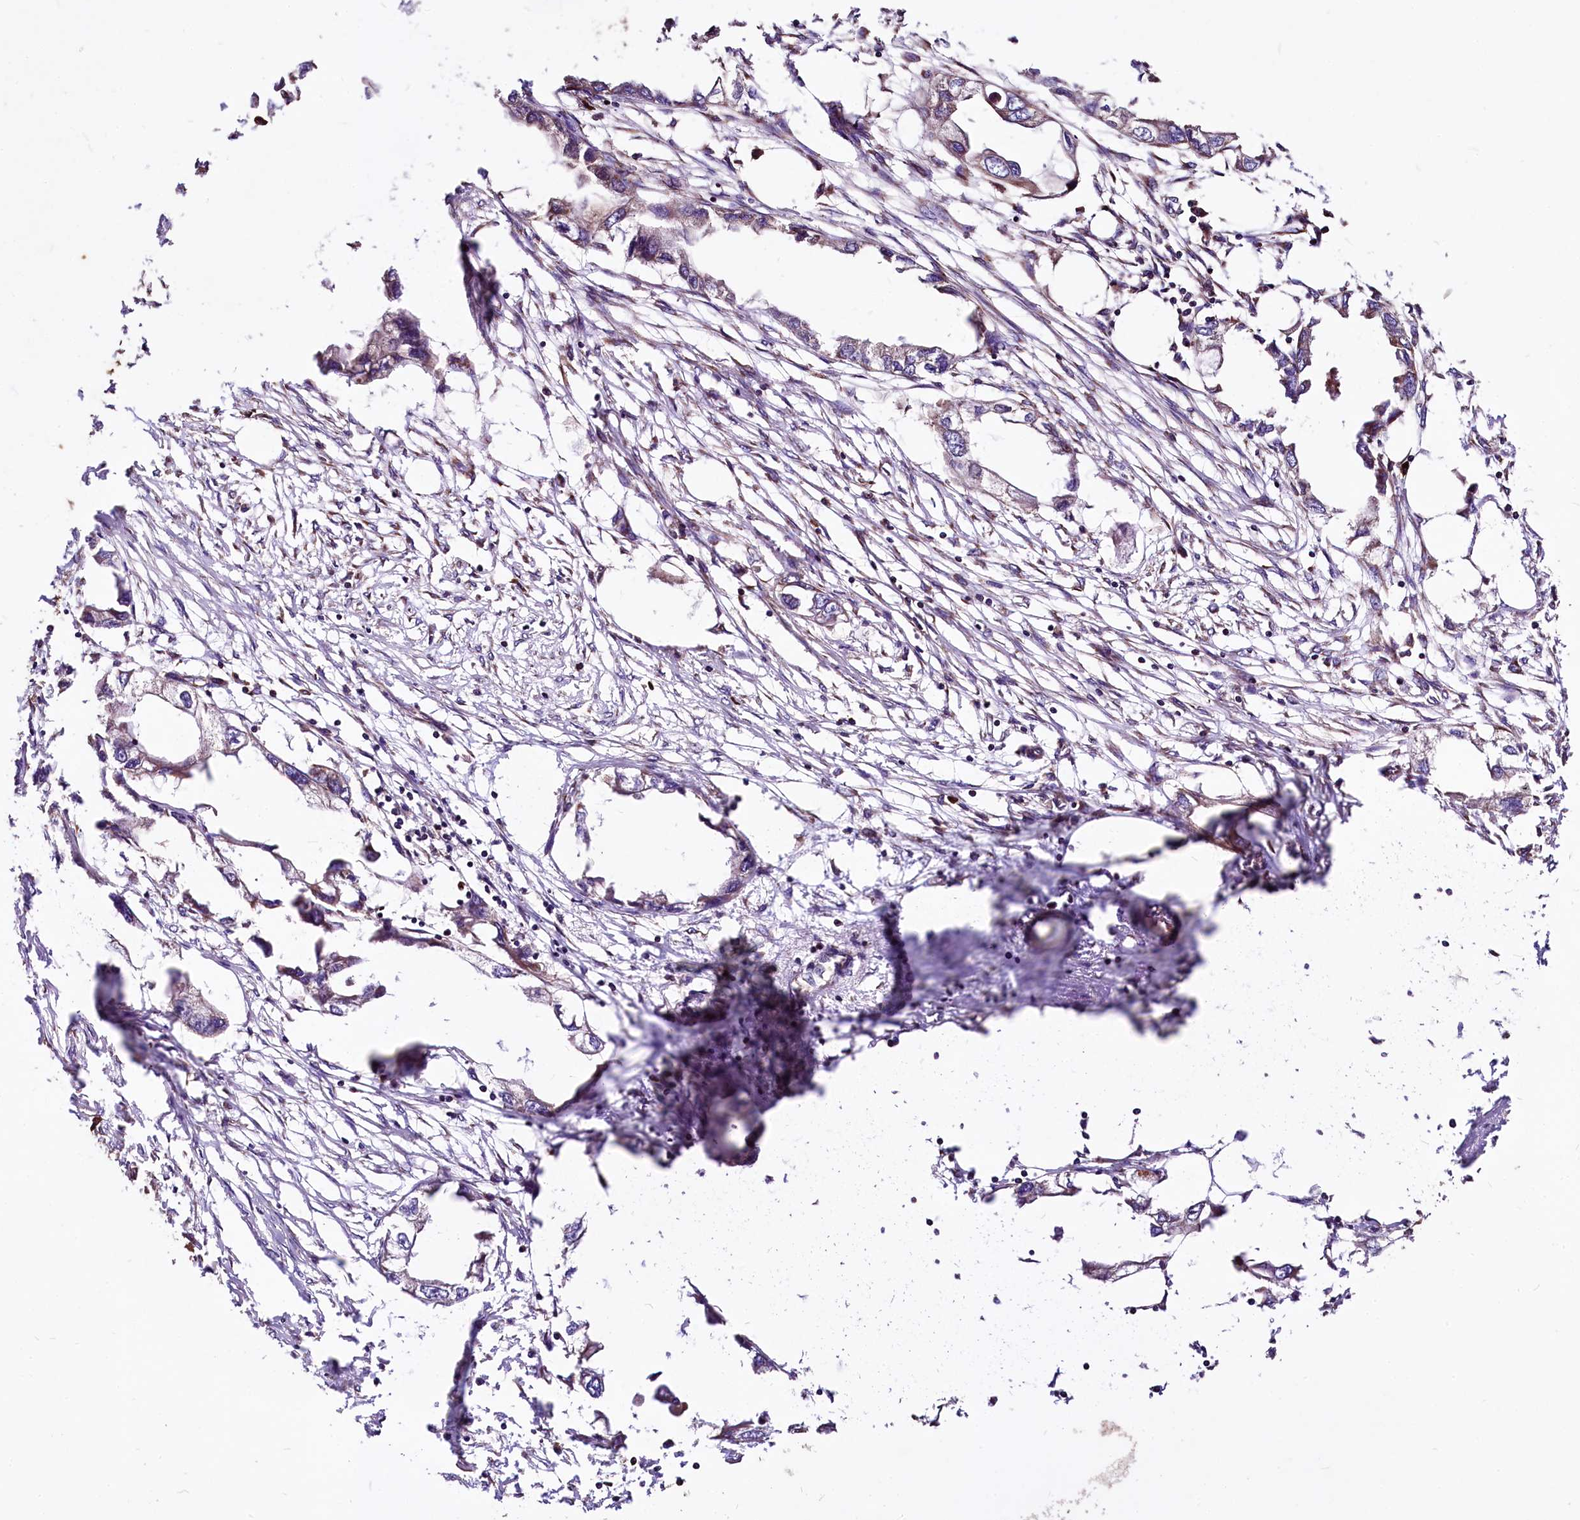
{"staining": {"intensity": "weak", "quantity": "25%-75%", "location": "cytoplasmic/membranous"}, "tissue": "endometrial cancer", "cell_type": "Tumor cells", "image_type": "cancer", "snomed": [{"axis": "morphology", "description": "Adenocarcinoma, NOS"}, {"axis": "morphology", "description": "Adenocarcinoma, metastatic, NOS"}, {"axis": "topography", "description": "Adipose tissue"}, {"axis": "topography", "description": "Endometrium"}], "caption": "Immunohistochemical staining of endometrial adenocarcinoma demonstrates low levels of weak cytoplasmic/membranous expression in approximately 25%-75% of tumor cells.", "gene": "LRSAM1", "patient": {"sex": "female", "age": 67}}